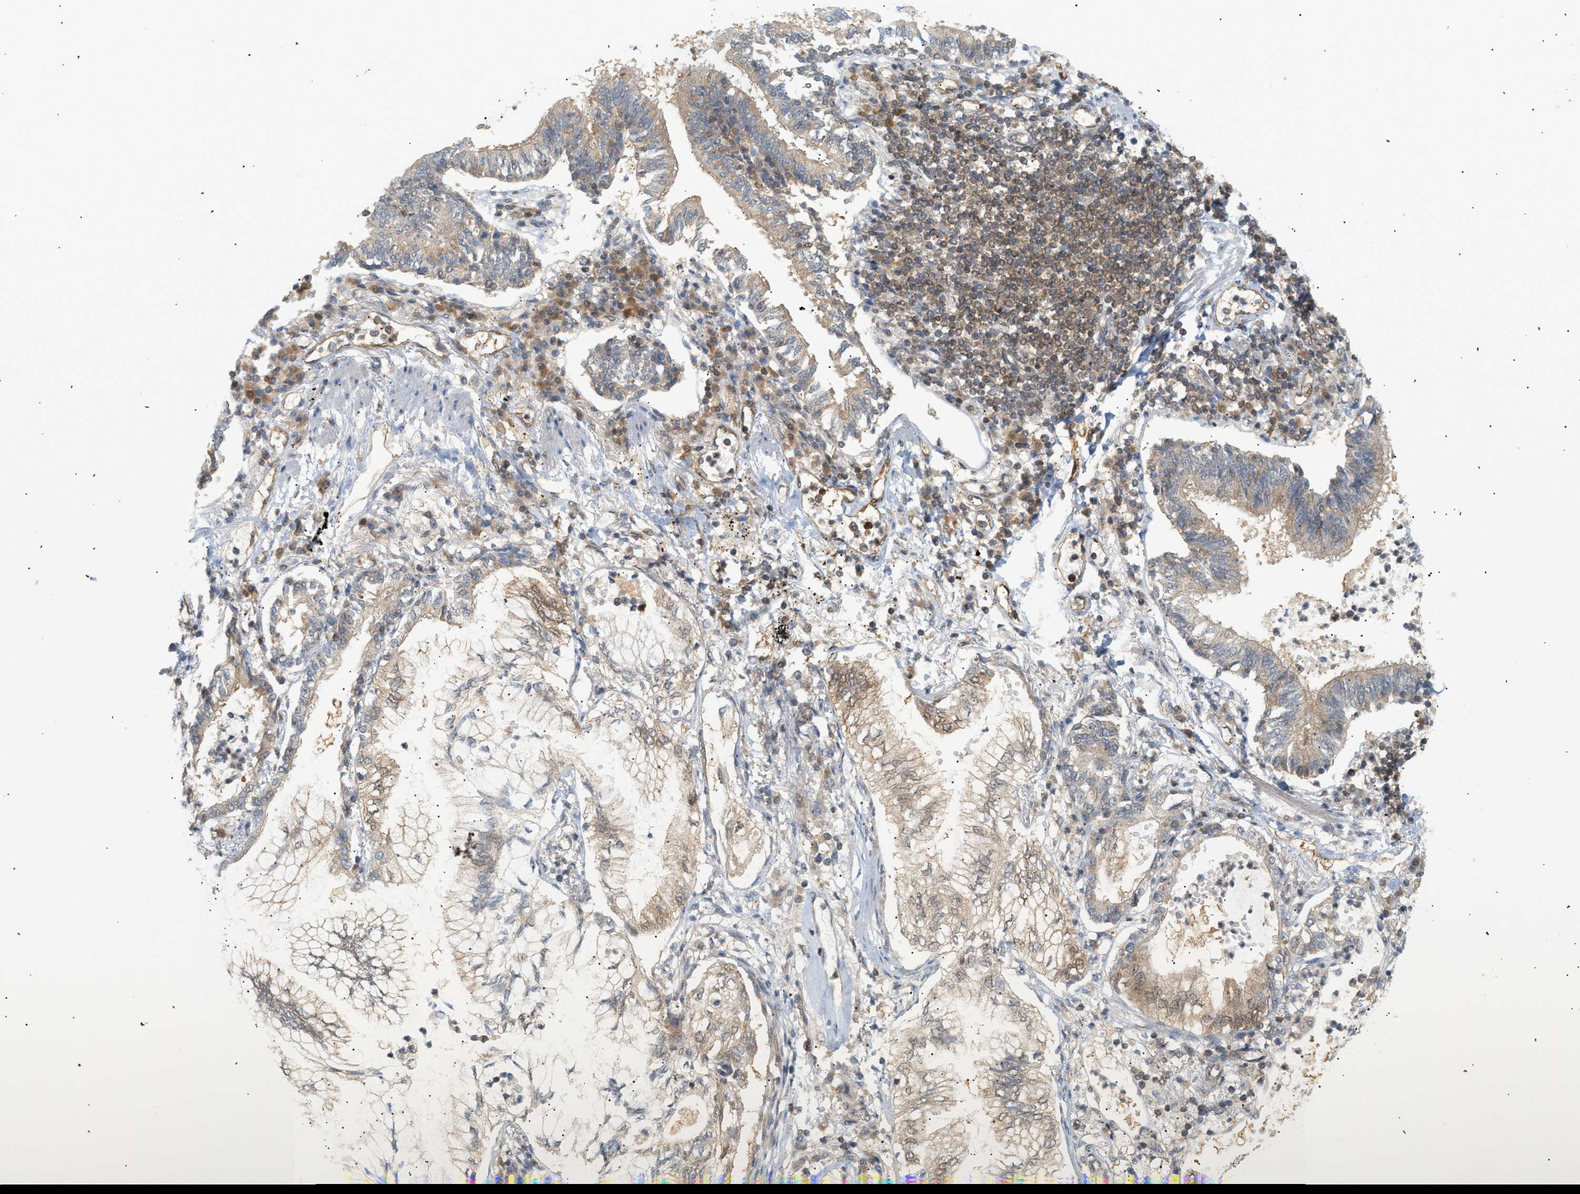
{"staining": {"intensity": "weak", "quantity": ">75%", "location": "cytoplasmic/membranous"}, "tissue": "lung cancer", "cell_type": "Tumor cells", "image_type": "cancer", "snomed": [{"axis": "morphology", "description": "Normal tissue, NOS"}, {"axis": "morphology", "description": "Adenocarcinoma, NOS"}, {"axis": "topography", "description": "Bronchus"}, {"axis": "topography", "description": "Lung"}], "caption": "This micrograph demonstrates immunohistochemistry staining of human adenocarcinoma (lung), with low weak cytoplasmic/membranous positivity in about >75% of tumor cells.", "gene": "SHC1", "patient": {"sex": "female", "age": 70}}